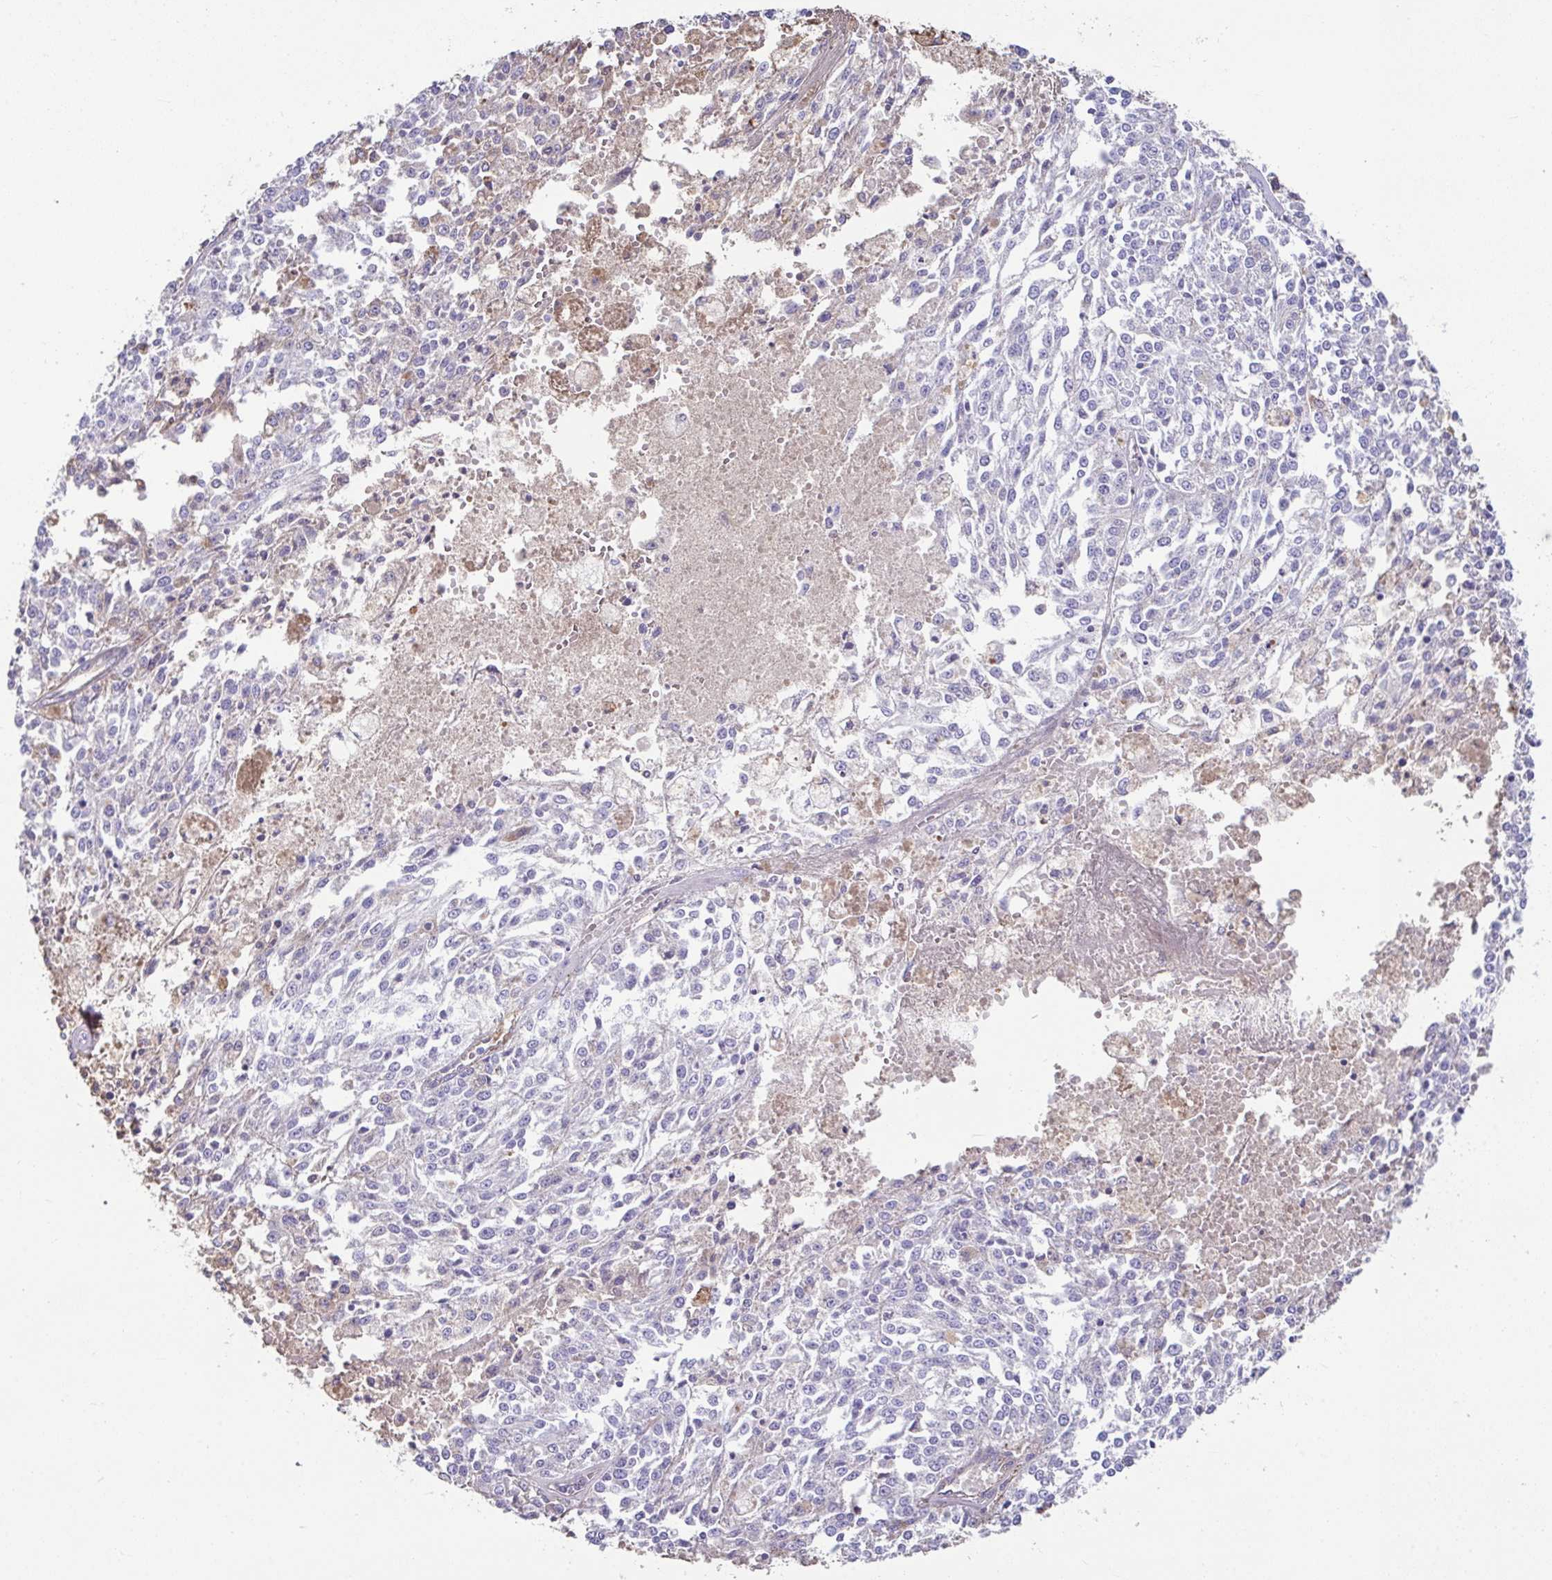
{"staining": {"intensity": "negative", "quantity": "none", "location": "none"}, "tissue": "melanoma", "cell_type": "Tumor cells", "image_type": "cancer", "snomed": [{"axis": "morphology", "description": "Malignant melanoma, NOS"}, {"axis": "topography", "description": "Skin"}], "caption": "This is a image of immunohistochemistry (IHC) staining of melanoma, which shows no positivity in tumor cells.", "gene": "ZNF813", "patient": {"sex": "female", "age": 64}}